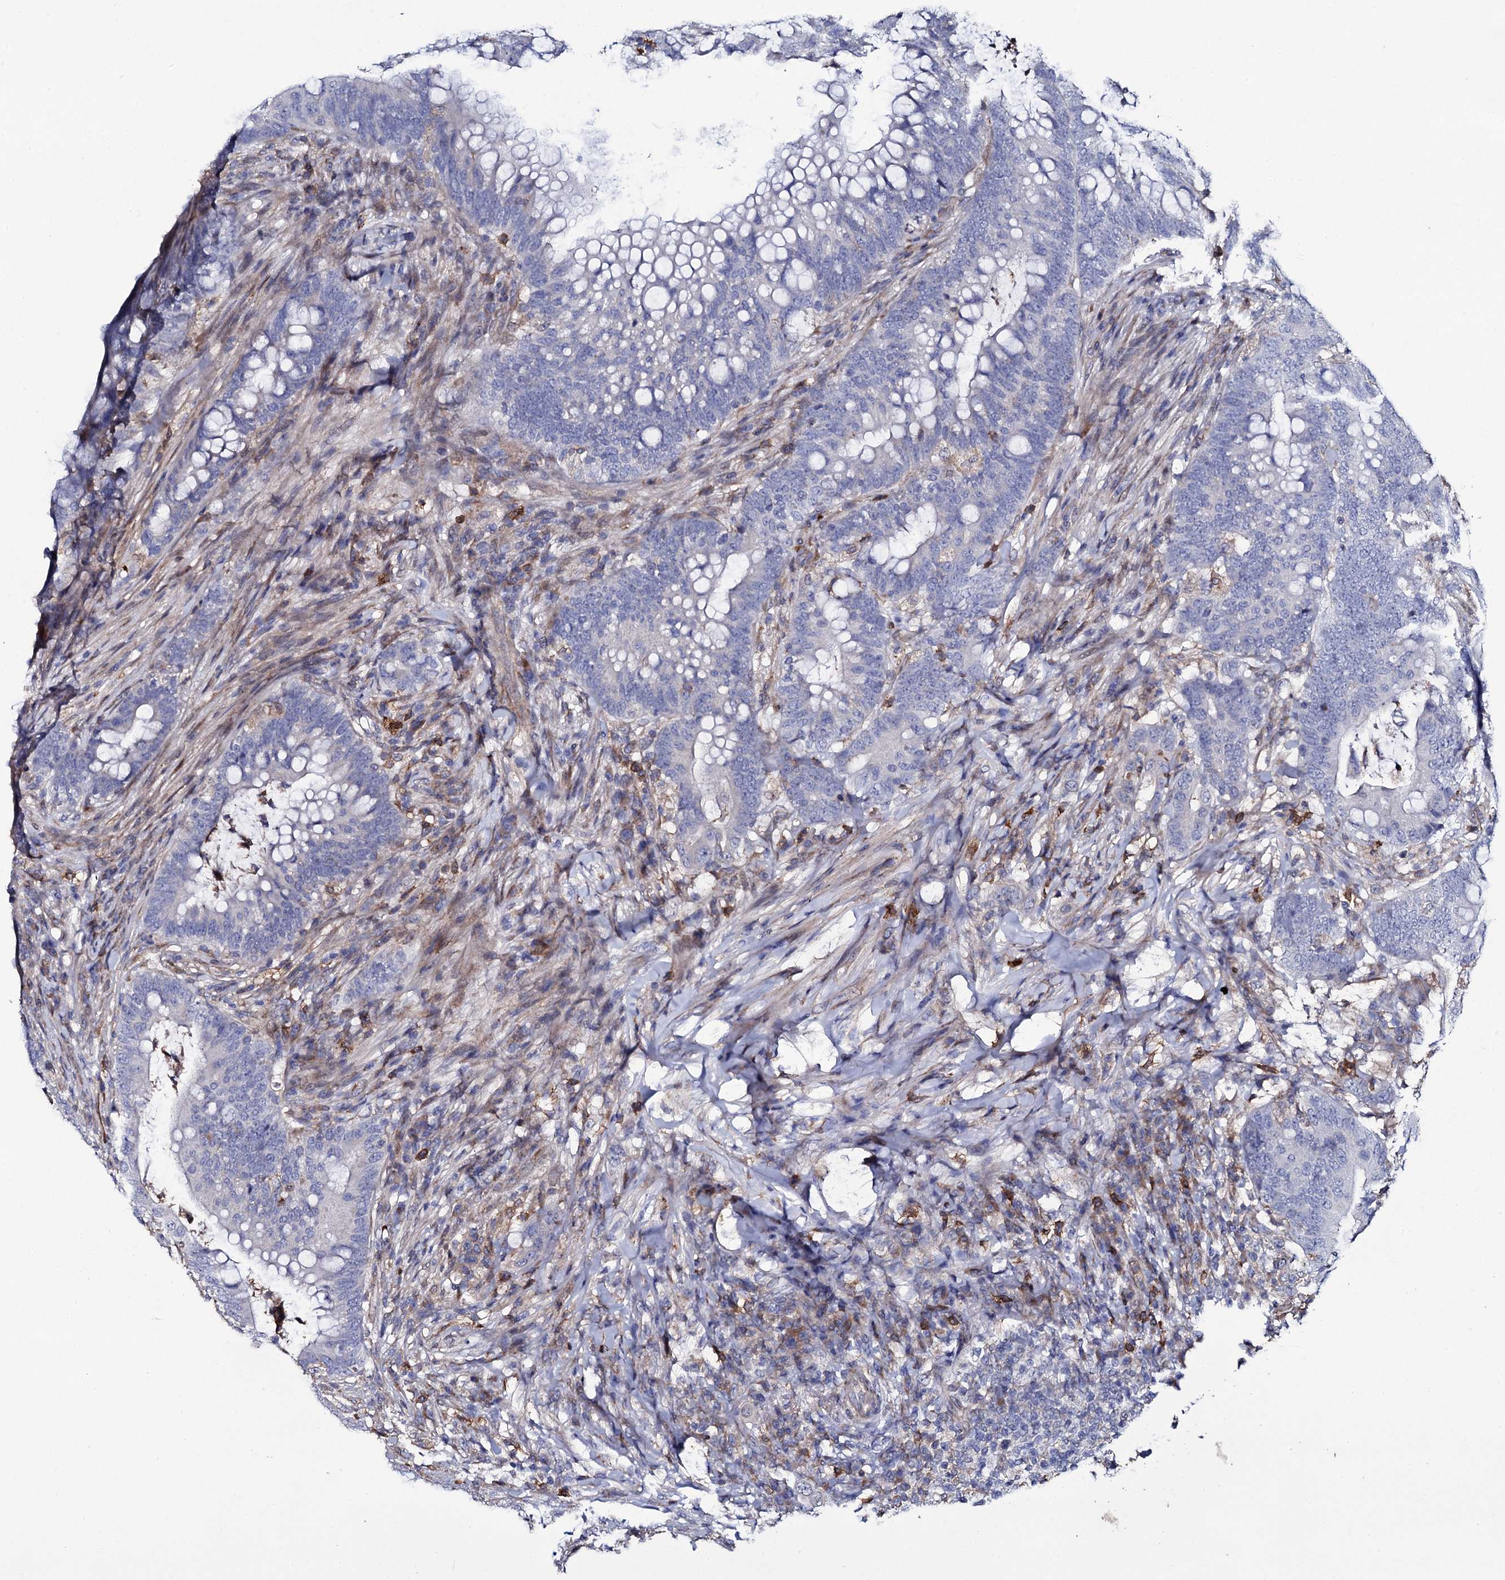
{"staining": {"intensity": "negative", "quantity": "none", "location": "none"}, "tissue": "colorectal cancer", "cell_type": "Tumor cells", "image_type": "cancer", "snomed": [{"axis": "morphology", "description": "Adenocarcinoma, NOS"}, {"axis": "topography", "description": "Colon"}], "caption": "DAB (3,3'-diaminobenzidine) immunohistochemical staining of human colorectal cancer (adenocarcinoma) shows no significant positivity in tumor cells.", "gene": "TTC23", "patient": {"sex": "female", "age": 66}}